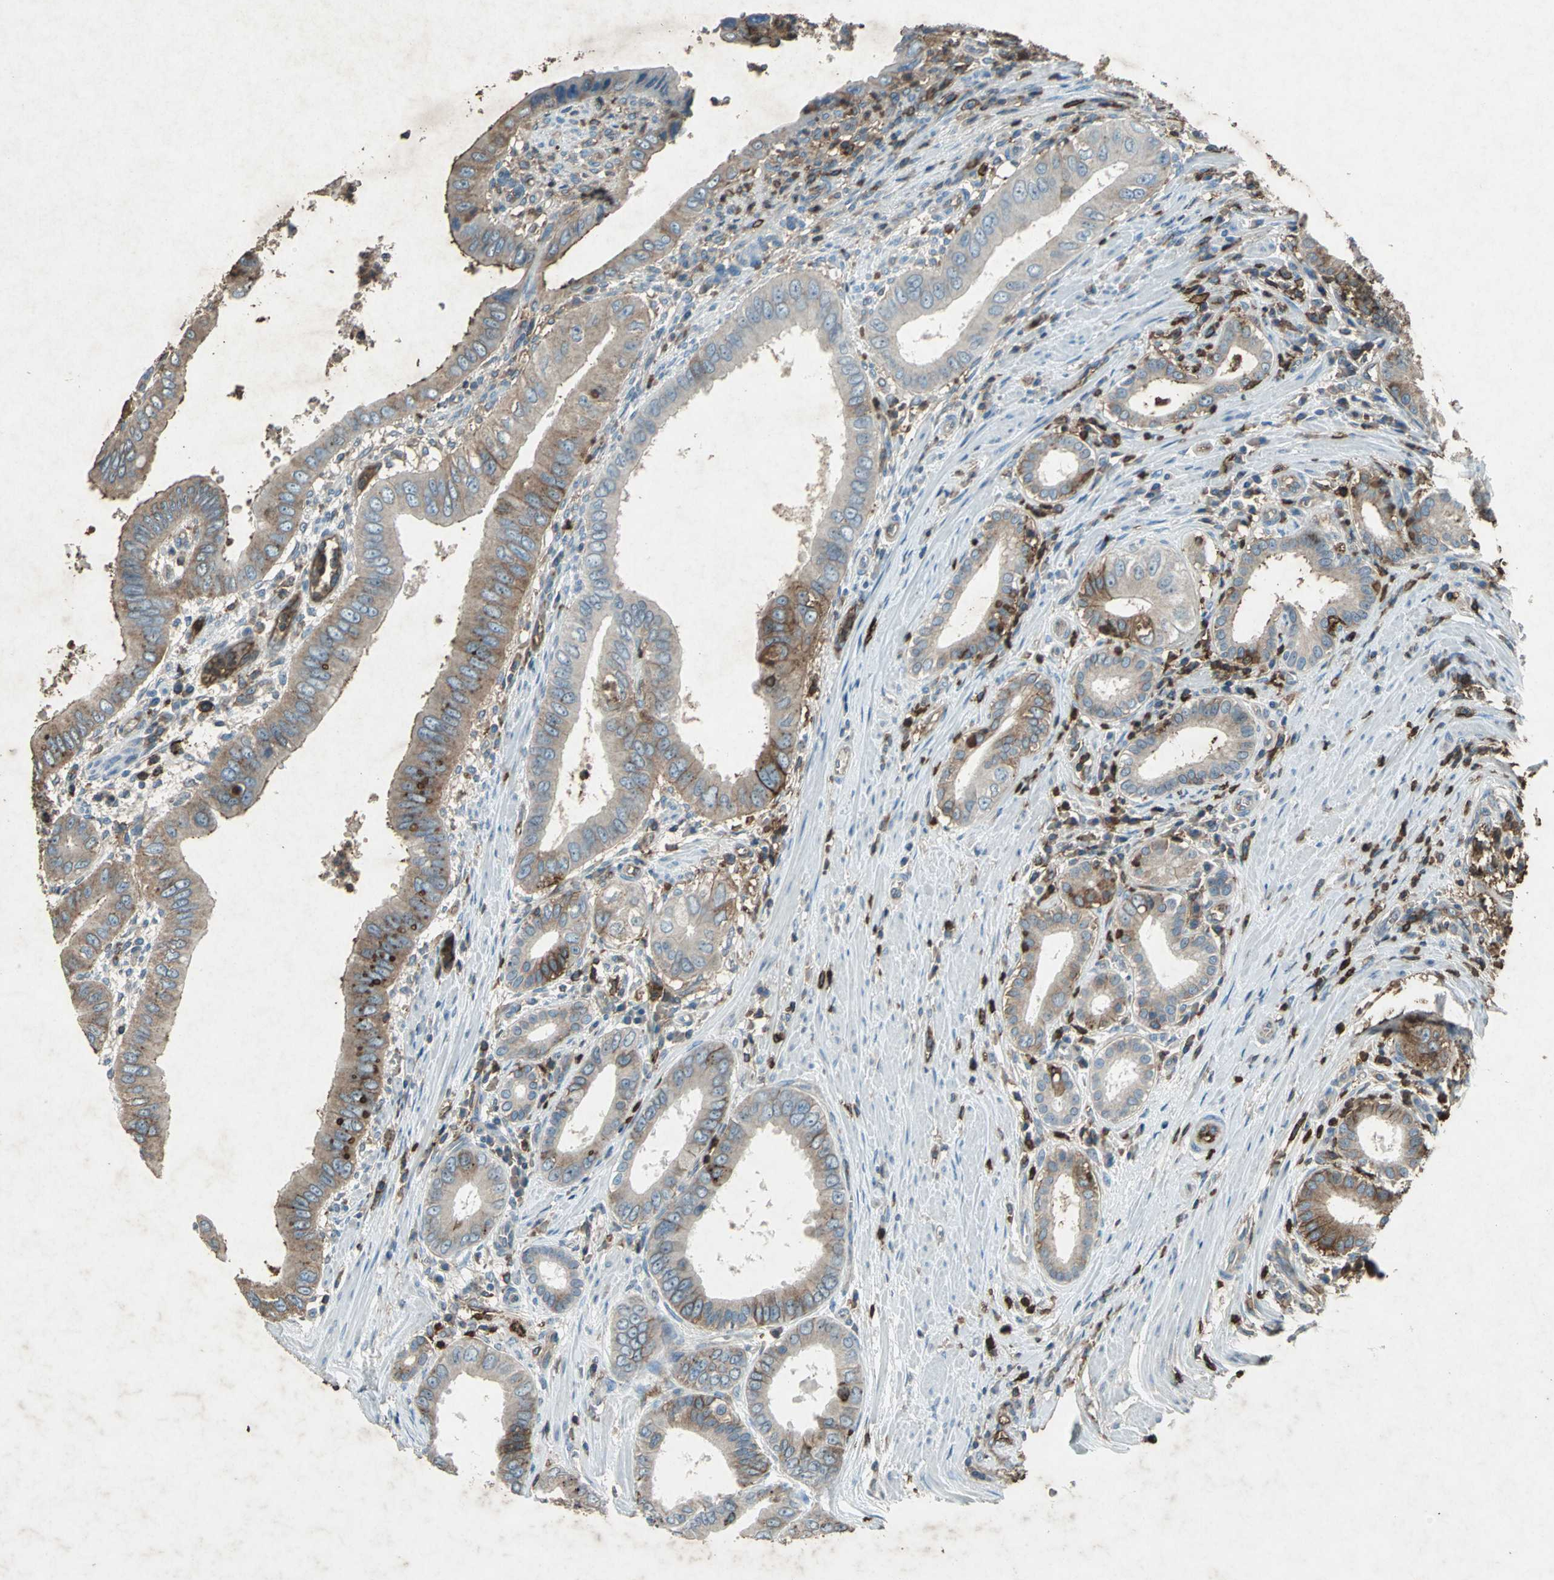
{"staining": {"intensity": "strong", "quantity": "25%-75%", "location": "cytoplasmic/membranous"}, "tissue": "pancreatic cancer", "cell_type": "Tumor cells", "image_type": "cancer", "snomed": [{"axis": "morphology", "description": "Normal tissue, NOS"}, {"axis": "topography", "description": "Lymph node"}], "caption": "This is a micrograph of IHC staining of pancreatic cancer, which shows strong expression in the cytoplasmic/membranous of tumor cells.", "gene": "CCR6", "patient": {"sex": "male", "age": 50}}